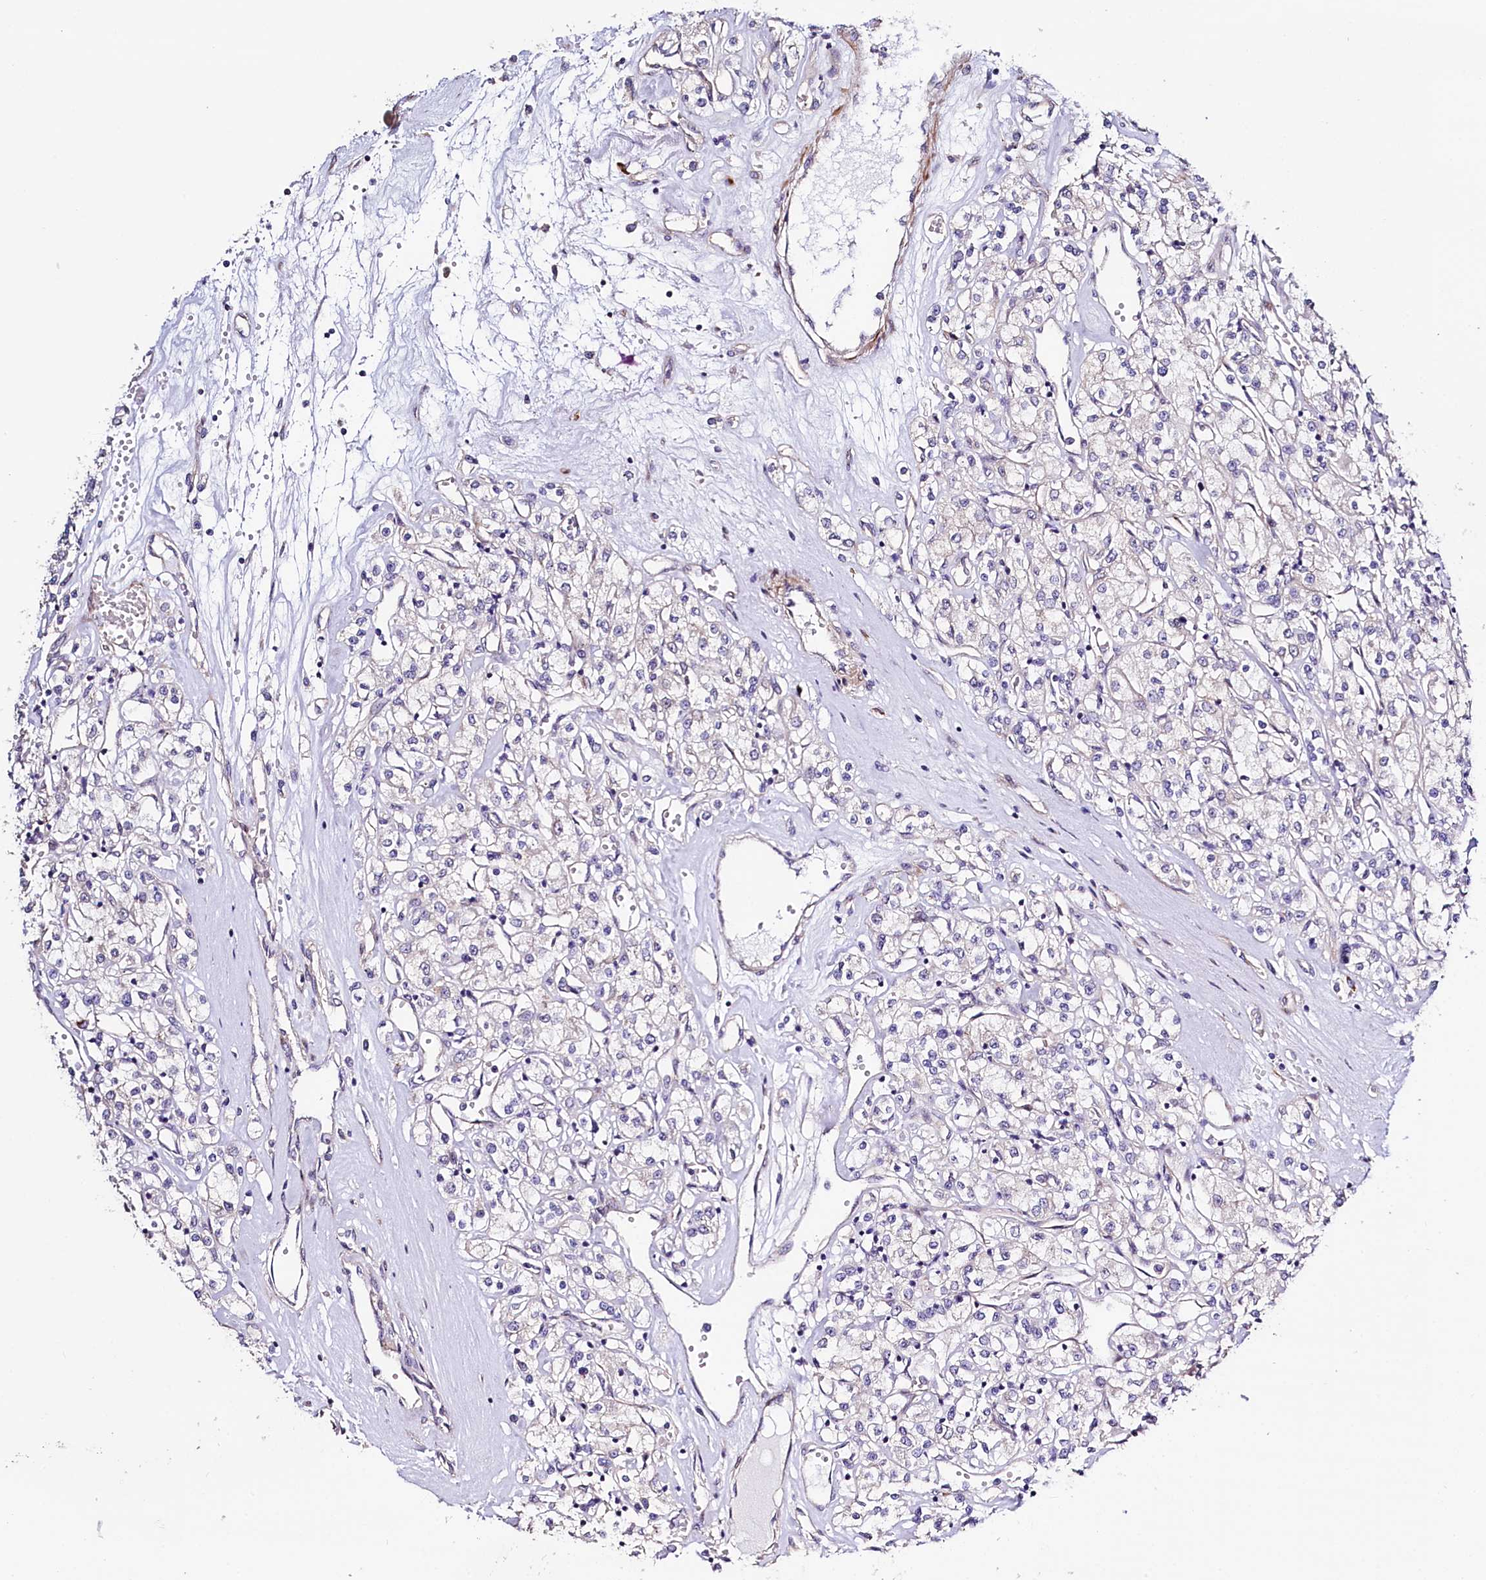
{"staining": {"intensity": "negative", "quantity": "none", "location": "none"}, "tissue": "renal cancer", "cell_type": "Tumor cells", "image_type": "cancer", "snomed": [{"axis": "morphology", "description": "Adenocarcinoma, NOS"}, {"axis": "topography", "description": "Kidney"}], "caption": "Immunohistochemistry micrograph of neoplastic tissue: human renal adenocarcinoma stained with DAB reveals no significant protein staining in tumor cells. (DAB (3,3'-diaminobenzidine) immunohistochemistry with hematoxylin counter stain).", "gene": "WNT8A", "patient": {"sex": "female", "age": 59}}